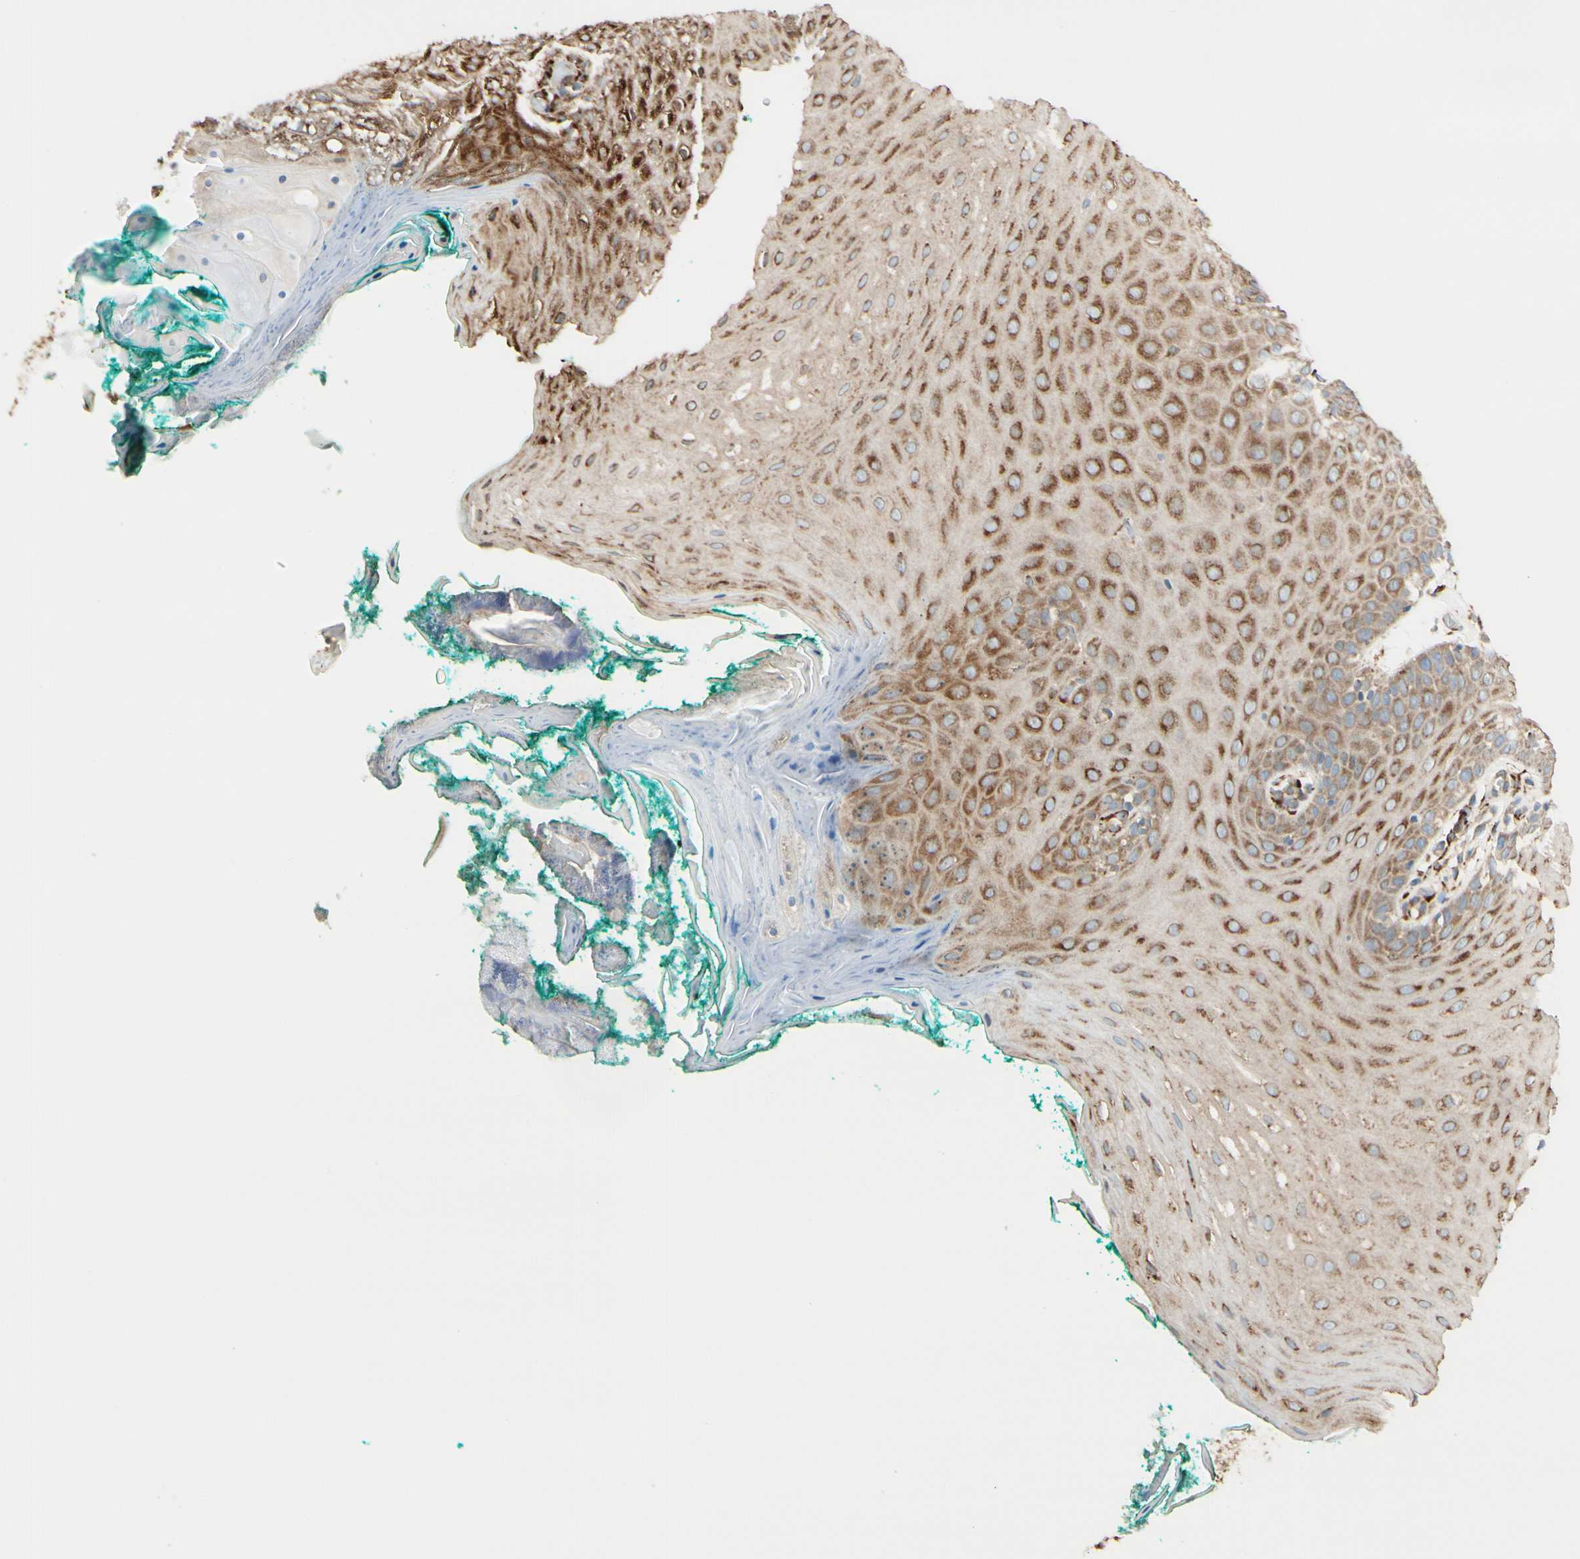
{"staining": {"intensity": "moderate", "quantity": ">75%", "location": "cytoplasmic/membranous"}, "tissue": "oral mucosa", "cell_type": "Squamous epithelial cells", "image_type": "normal", "snomed": [{"axis": "morphology", "description": "Normal tissue, NOS"}, {"axis": "topography", "description": "Skeletal muscle"}, {"axis": "topography", "description": "Oral tissue"}], "caption": "Squamous epithelial cells demonstrate moderate cytoplasmic/membranous expression in approximately >75% of cells in benign oral mucosa.", "gene": "RRBP1", "patient": {"sex": "male", "age": 58}}